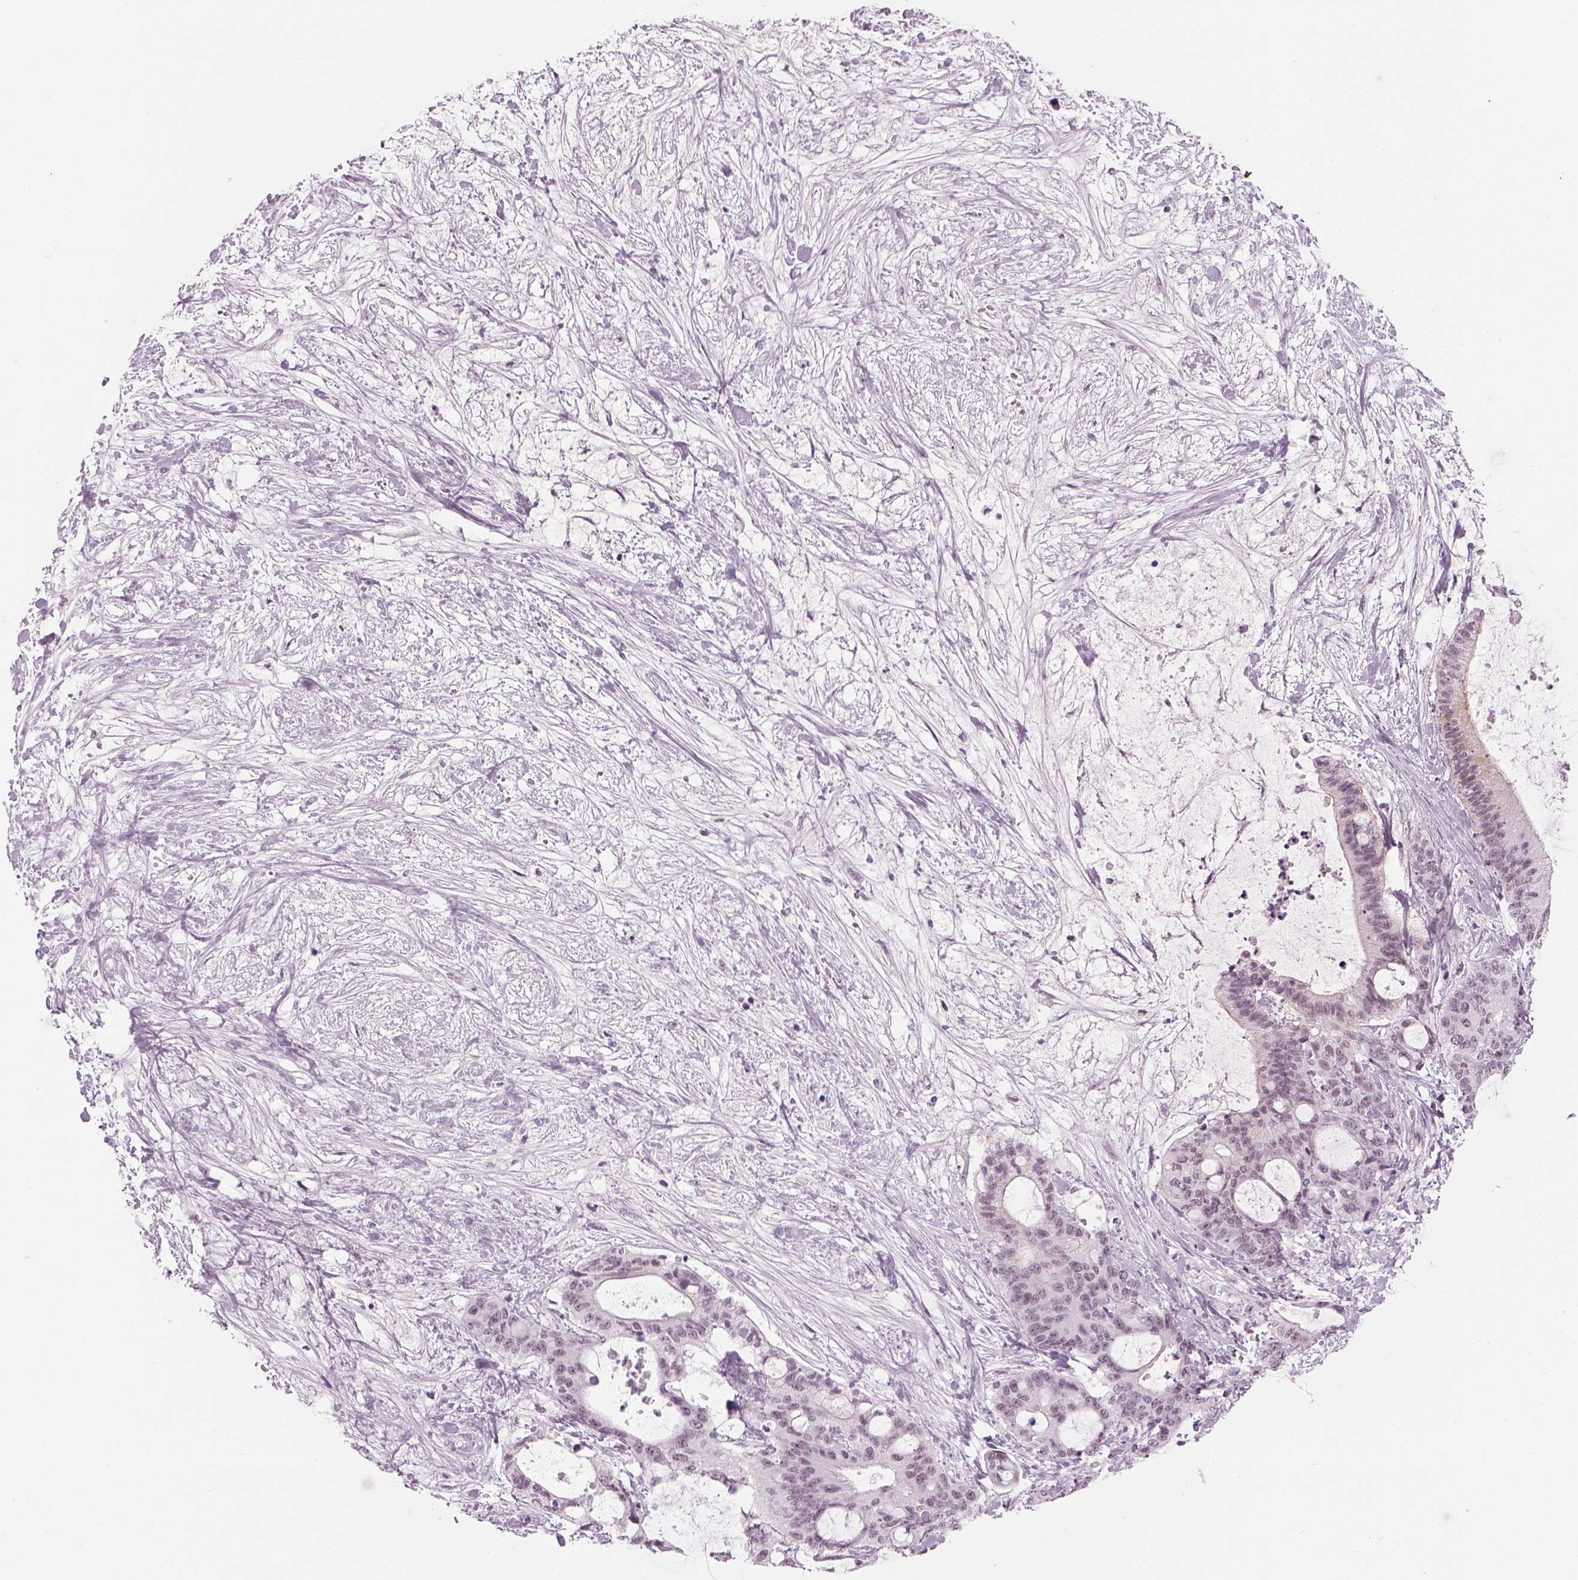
{"staining": {"intensity": "negative", "quantity": "none", "location": "none"}, "tissue": "liver cancer", "cell_type": "Tumor cells", "image_type": "cancer", "snomed": [{"axis": "morphology", "description": "Cholangiocarcinoma"}, {"axis": "topography", "description": "Liver"}], "caption": "High power microscopy histopathology image of an IHC photomicrograph of liver cancer (cholangiocarcinoma), revealing no significant expression in tumor cells.", "gene": "KCNG2", "patient": {"sex": "female", "age": 73}}